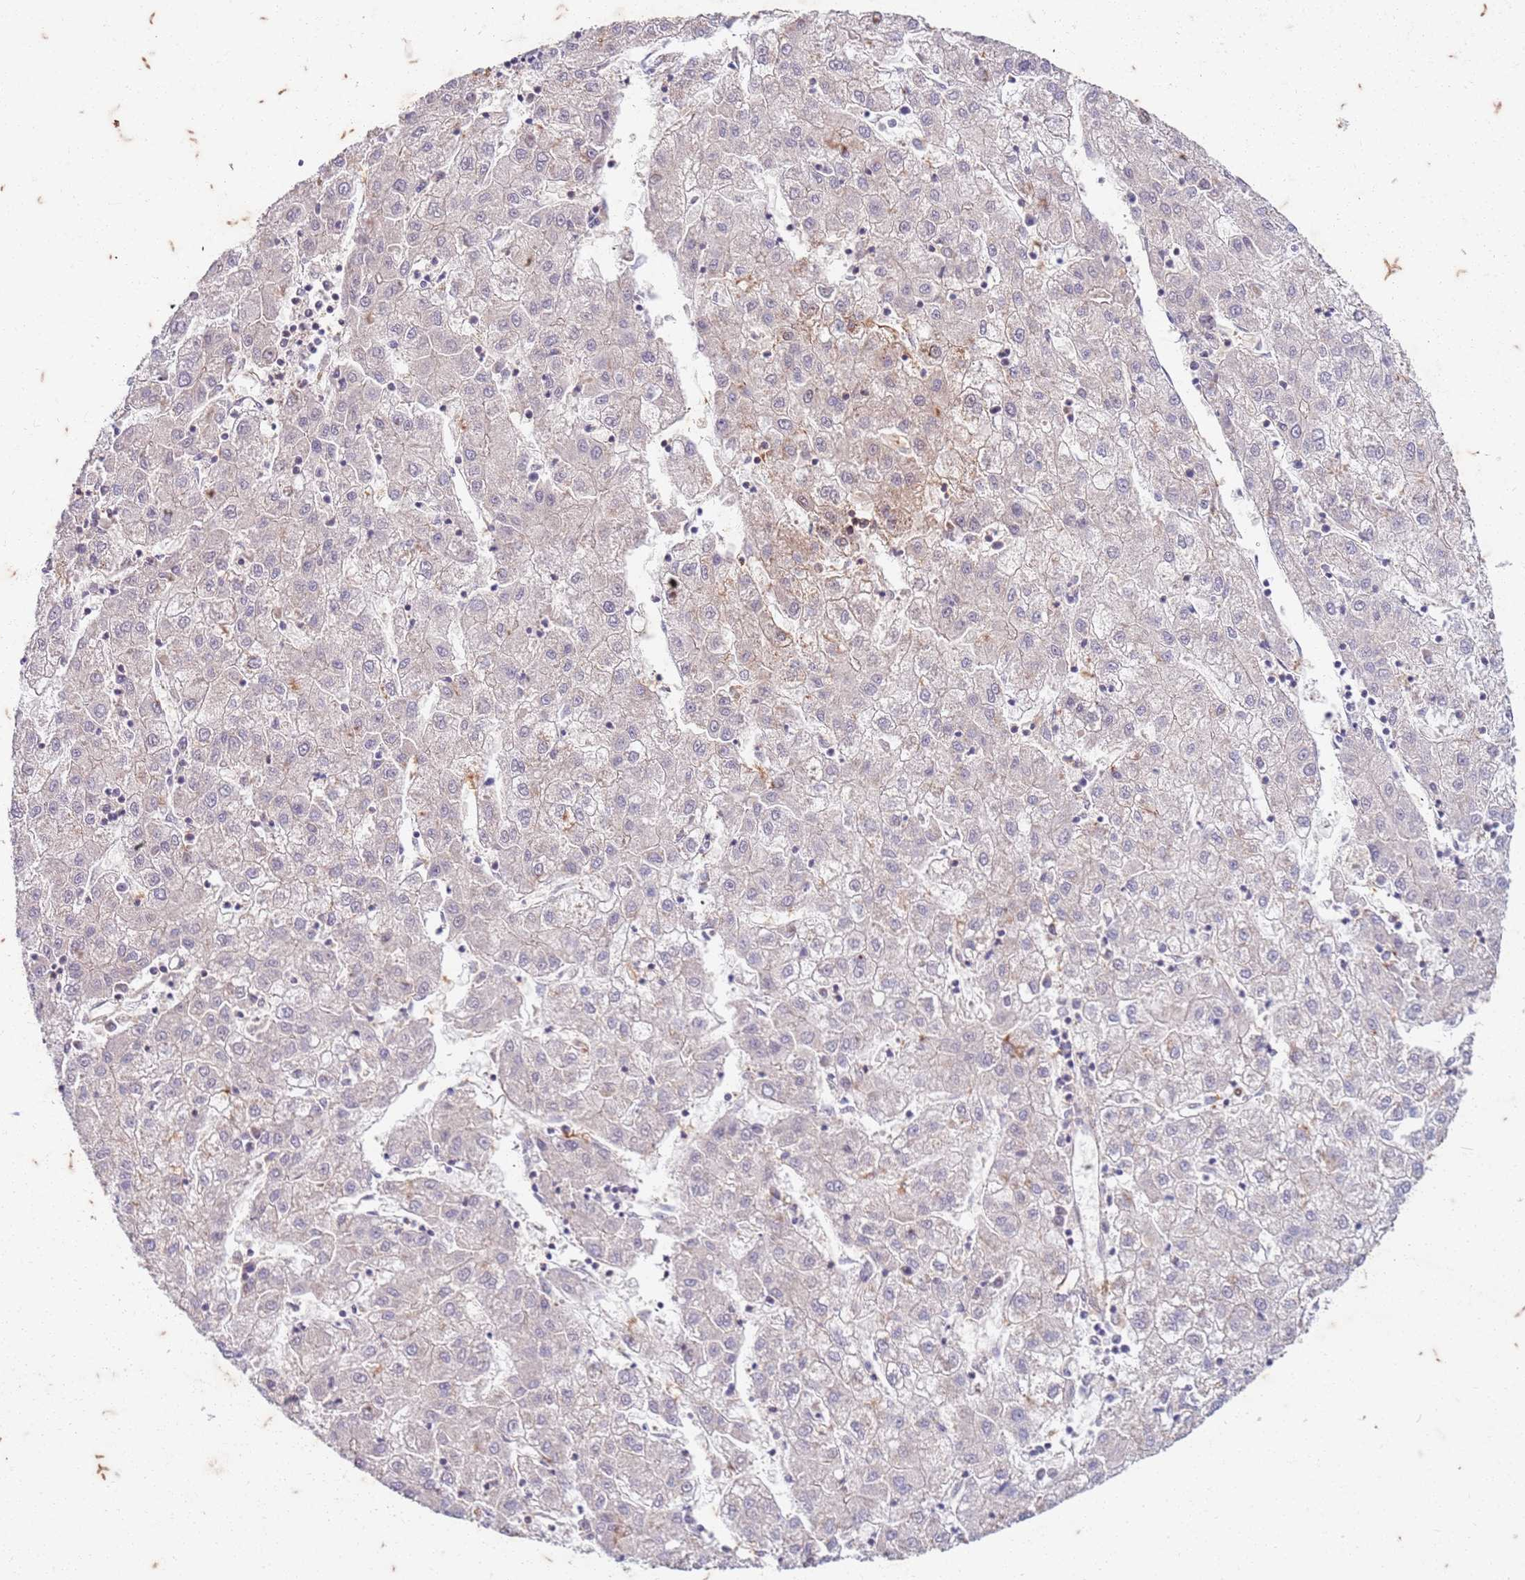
{"staining": {"intensity": "weak", "quantity": "<25%", "location": "cytoplasmic/membranous"}, "tissue": "liver cancer", "cell_type": "Tumor cells", "image_type": "cancer", "snomed": [{"axis": "morphology", "description": "Carcinoma, Hepatocellular, NOS"}, {"axis": "topography", "description": "Liver"}], "caption": "High magnification brightfield microscopy of liver cancer stained with DAB (brown) and counterstained with hematoxylin (blue): tumor cells show no significant staining.", "gene": "RAPGEF3", "patient": {"sex": "male", "age": 72}}